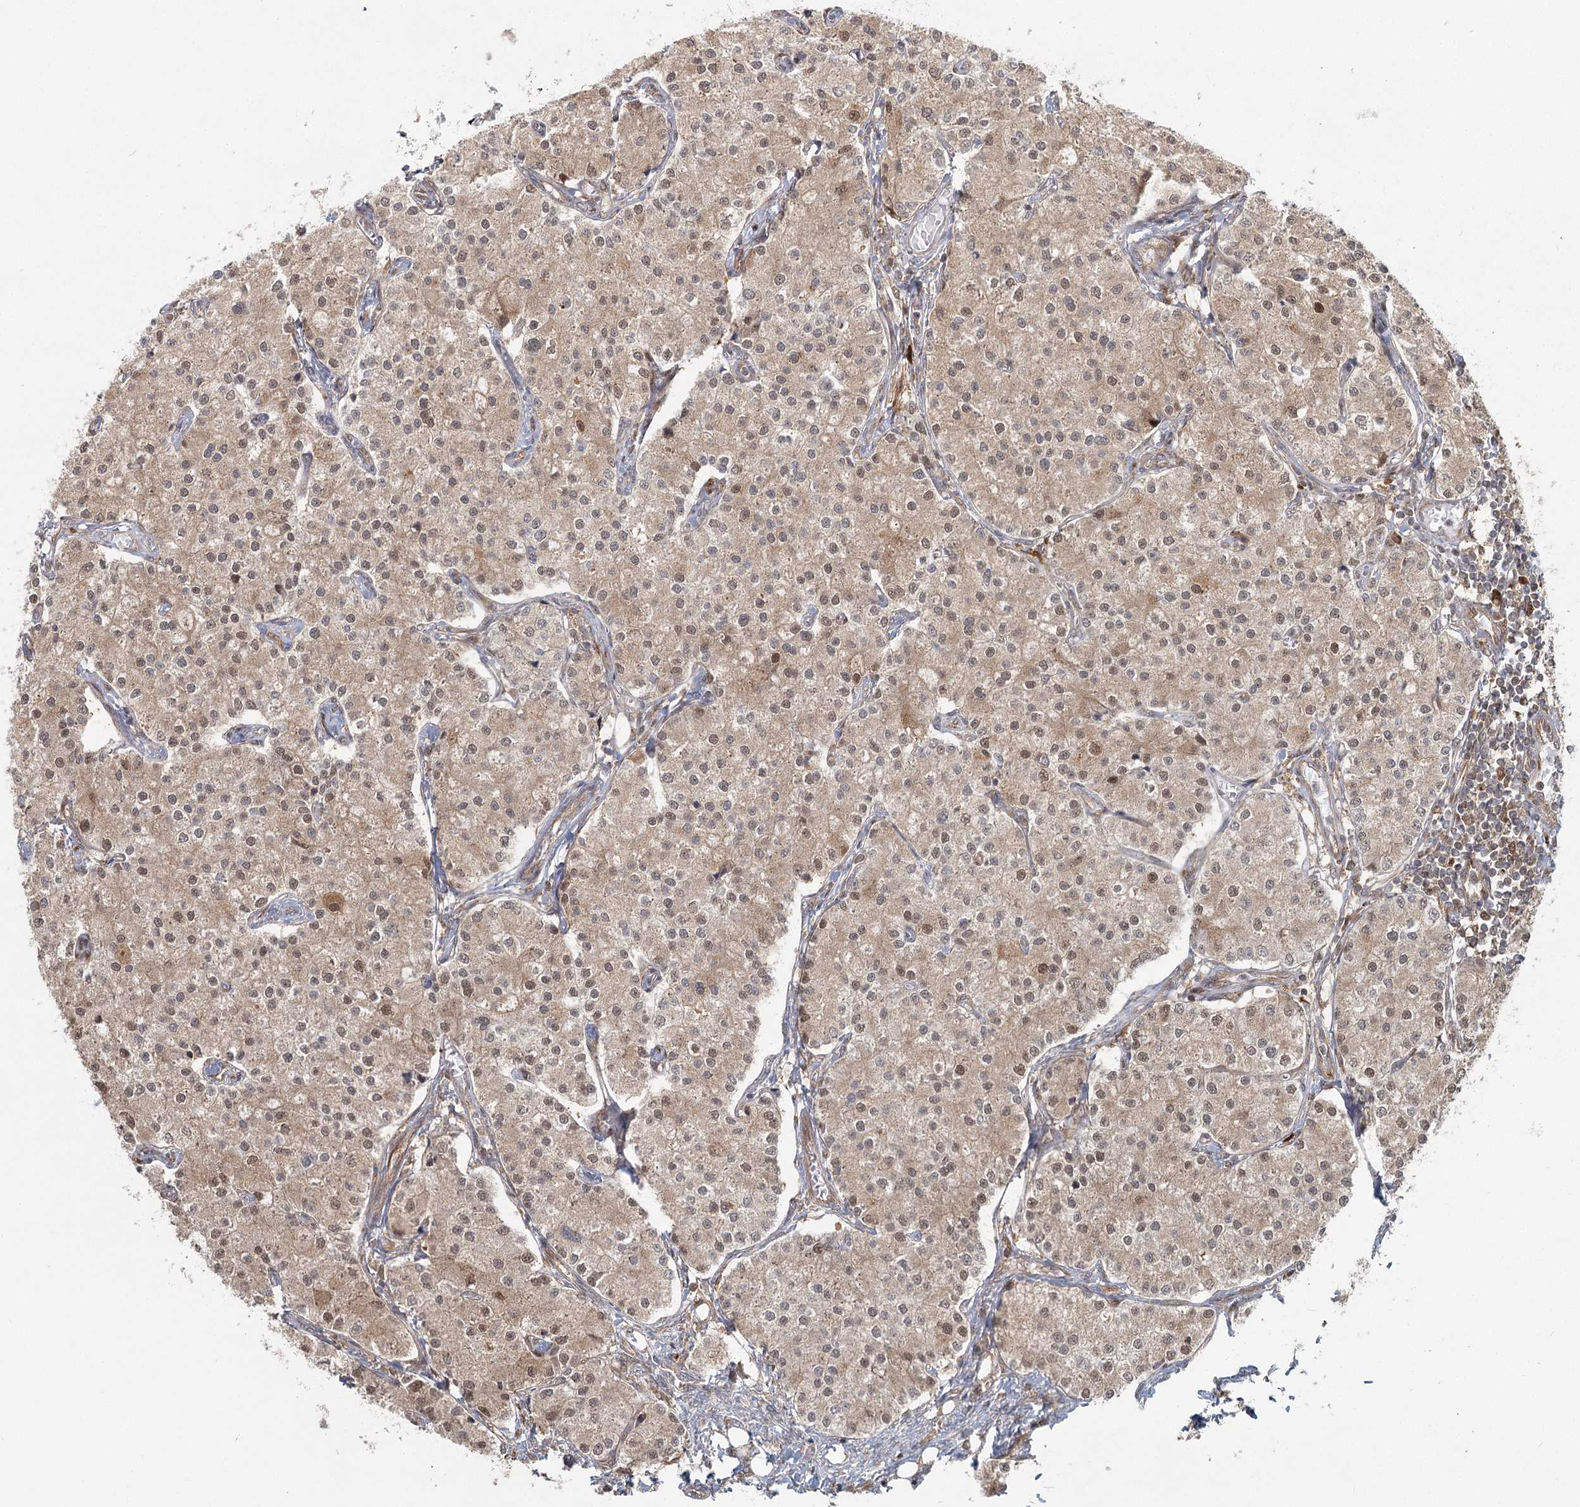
{"staining": {"intensity": "weak", "quantity": ">75%", "location": "cytoplasmic/membranous,nuclear"}, "tissue": "carcinoid", "cell_type": "Tumor cells", "image_type": "cancer", "snomed": [{"axis": "morphology", "description": "Carcinoid, malignant, NOS"}, {"axis": "topography", "description": "Colon"}], "caption": "Protein staining of carcinoid tissue shows weak cytoplasmic/membranous and nuclear expression in about >75% of tumor cells. The staining is performed using DAB (3,3'-diaminobenzidine) brown chromogen to label protein expression. The nuclei are counter-stained blue using hematoxylin.", "gene": "THNSL1", "patient": {"sex": "female", "age": 52}}